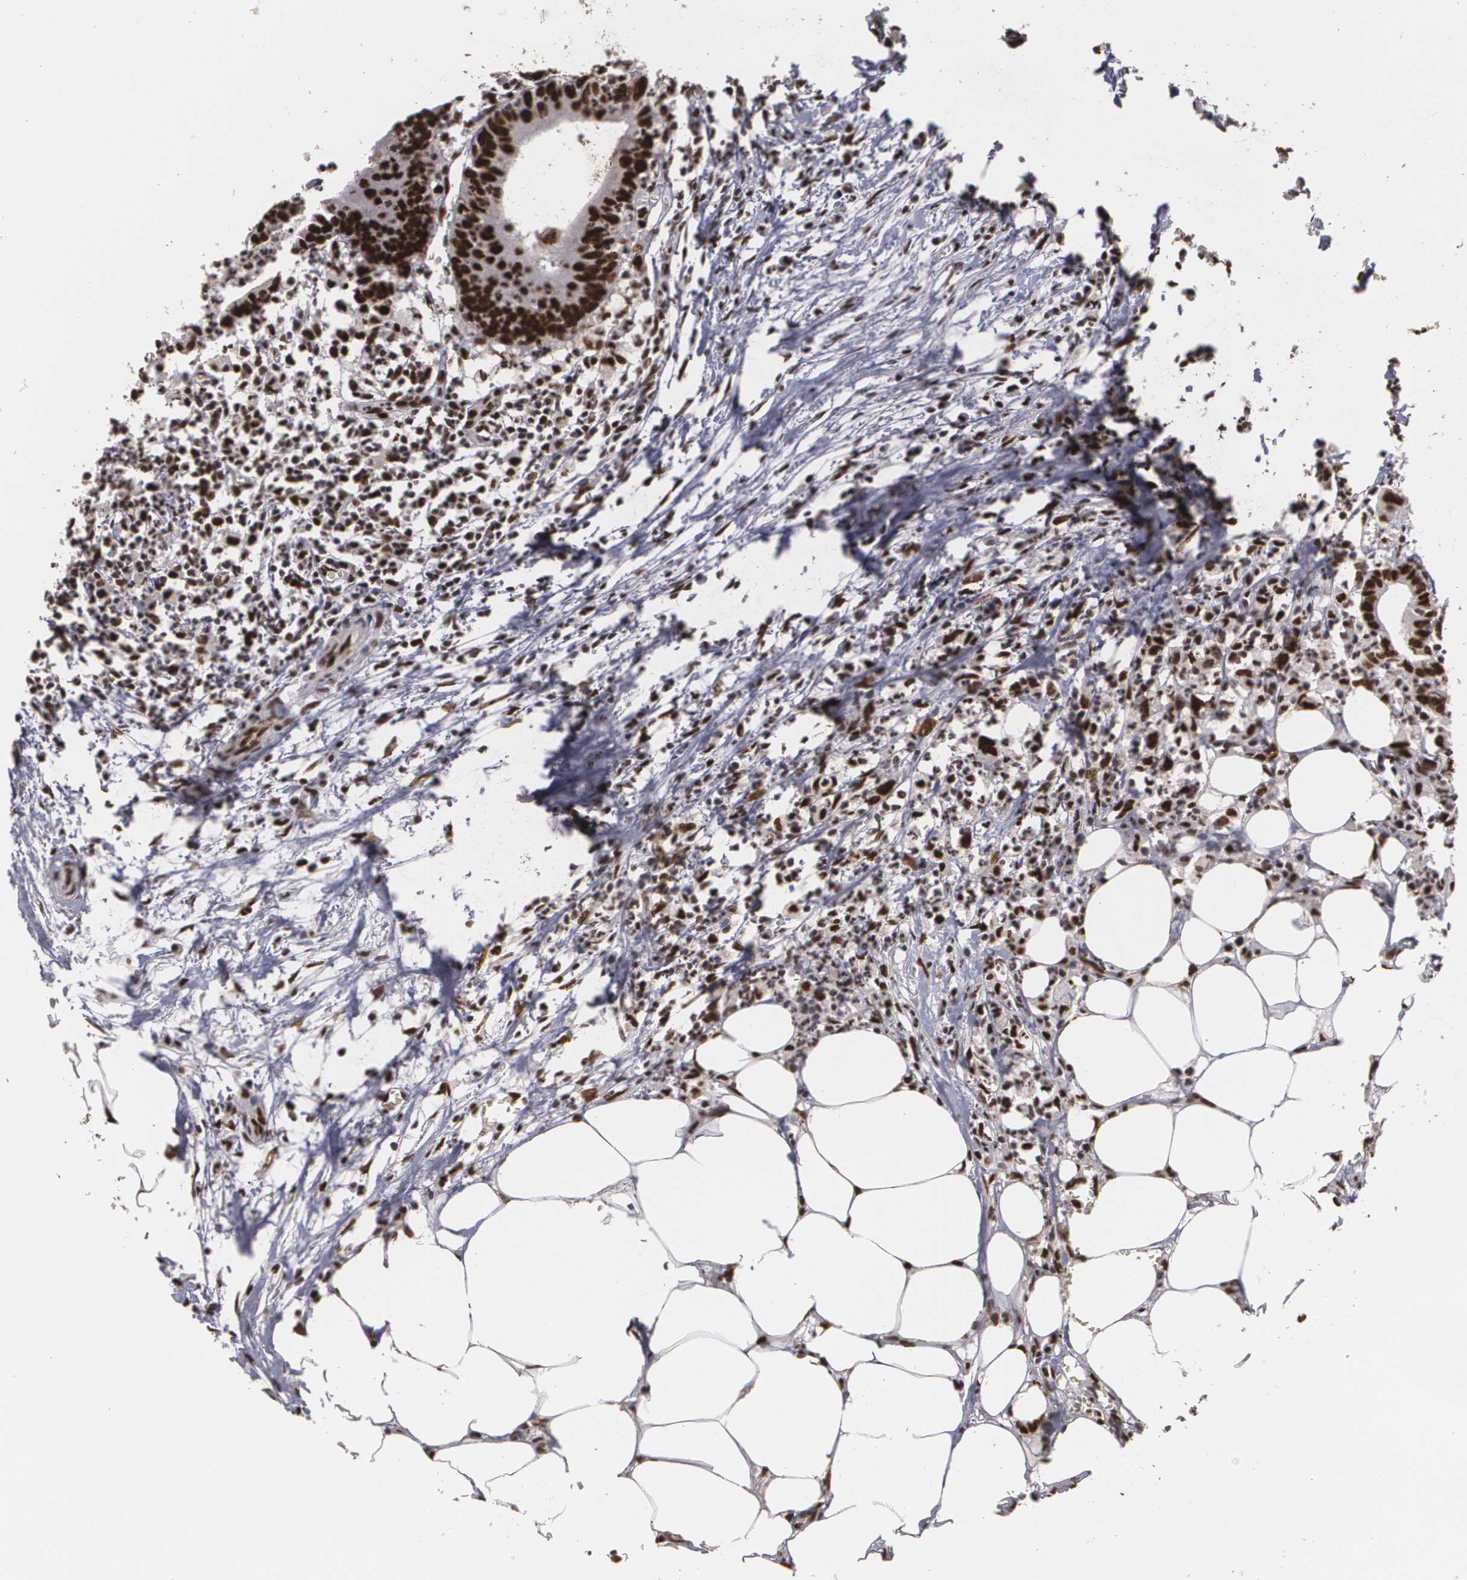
{"staining": {"intensity": "strong", "quantity": ">75%", "location": "nuclear"}, "tissue": "colorectal cancer", "cell_type": "Tumor cells", "image_type": "cancer", "snomed": [{"axis": "morphology", "description": "Adenocarcinoma, NOS"}, {"axis": "topography", "description": "Colon"}], "caption": "DAB (3,3'-diaminobenzidine) immunohistochemical staining of human colorectal cancer (adenocarcinoma) demonstrates strong nuclear protein expression in approximately >75% of tumor cells. (DAB (3,3'-diaminobenzidine) = brown stain, brightfield microscopy at high magnification).", "gene": "RCOR1", "patient": {"sex": "male", "age": 55}}